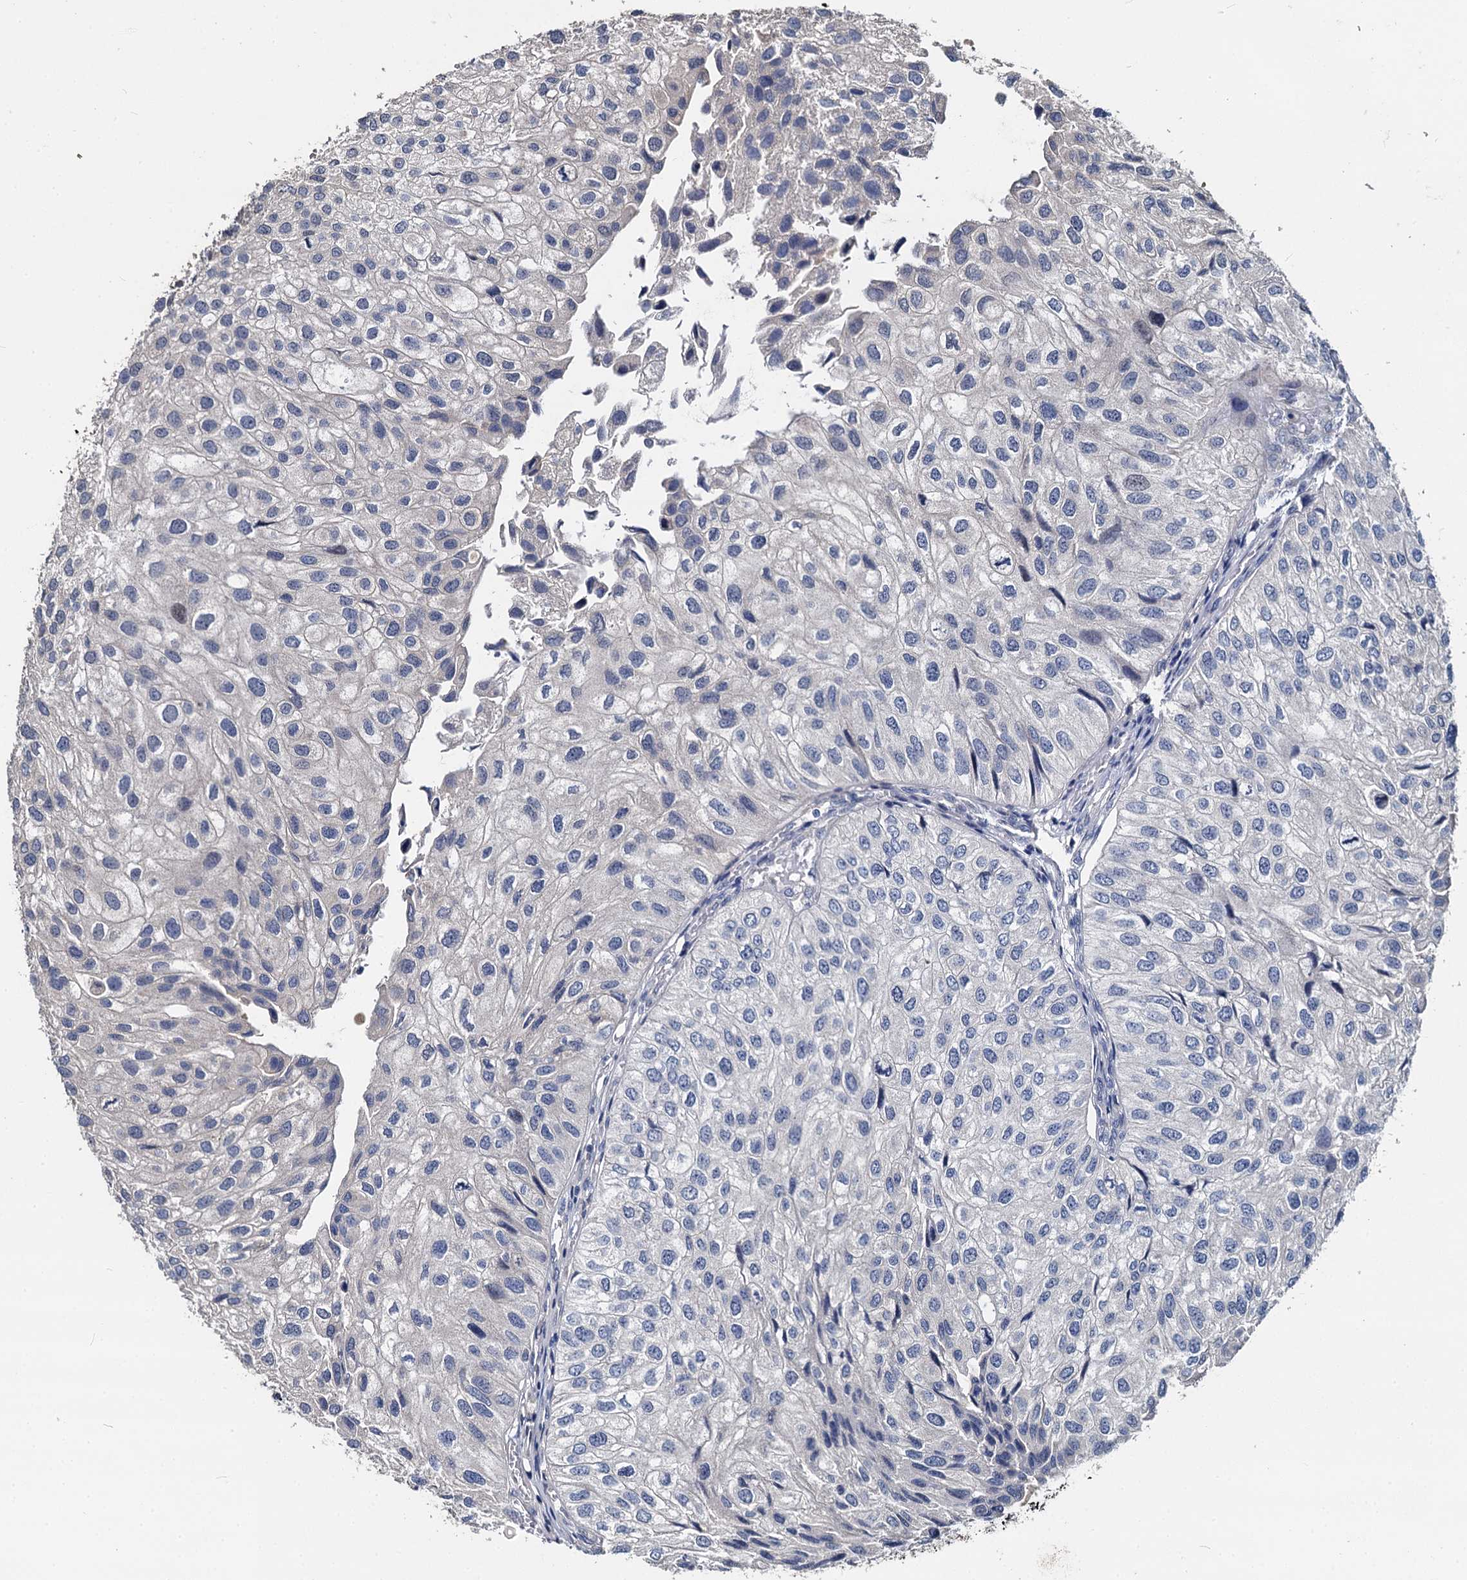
{"staining": {"intensity": "negative", "quantity": "none", "location": "none"}, "tissue": "urothelial cancer", "cell_type": "Tumor cells", "image_type": "cancer", "snomed": [{"axis": "morphology", "description": "Urothelial carcinoma, Low grade"}, {"axis": "topography", "description": "Urinary bladder"}], "caption": "This is an immunohistochemistry image of urothelial cancer. There is no positivity in tumor cells.", "gene": "CCDC184", "patient": {"sex": "female", "age": 89}}